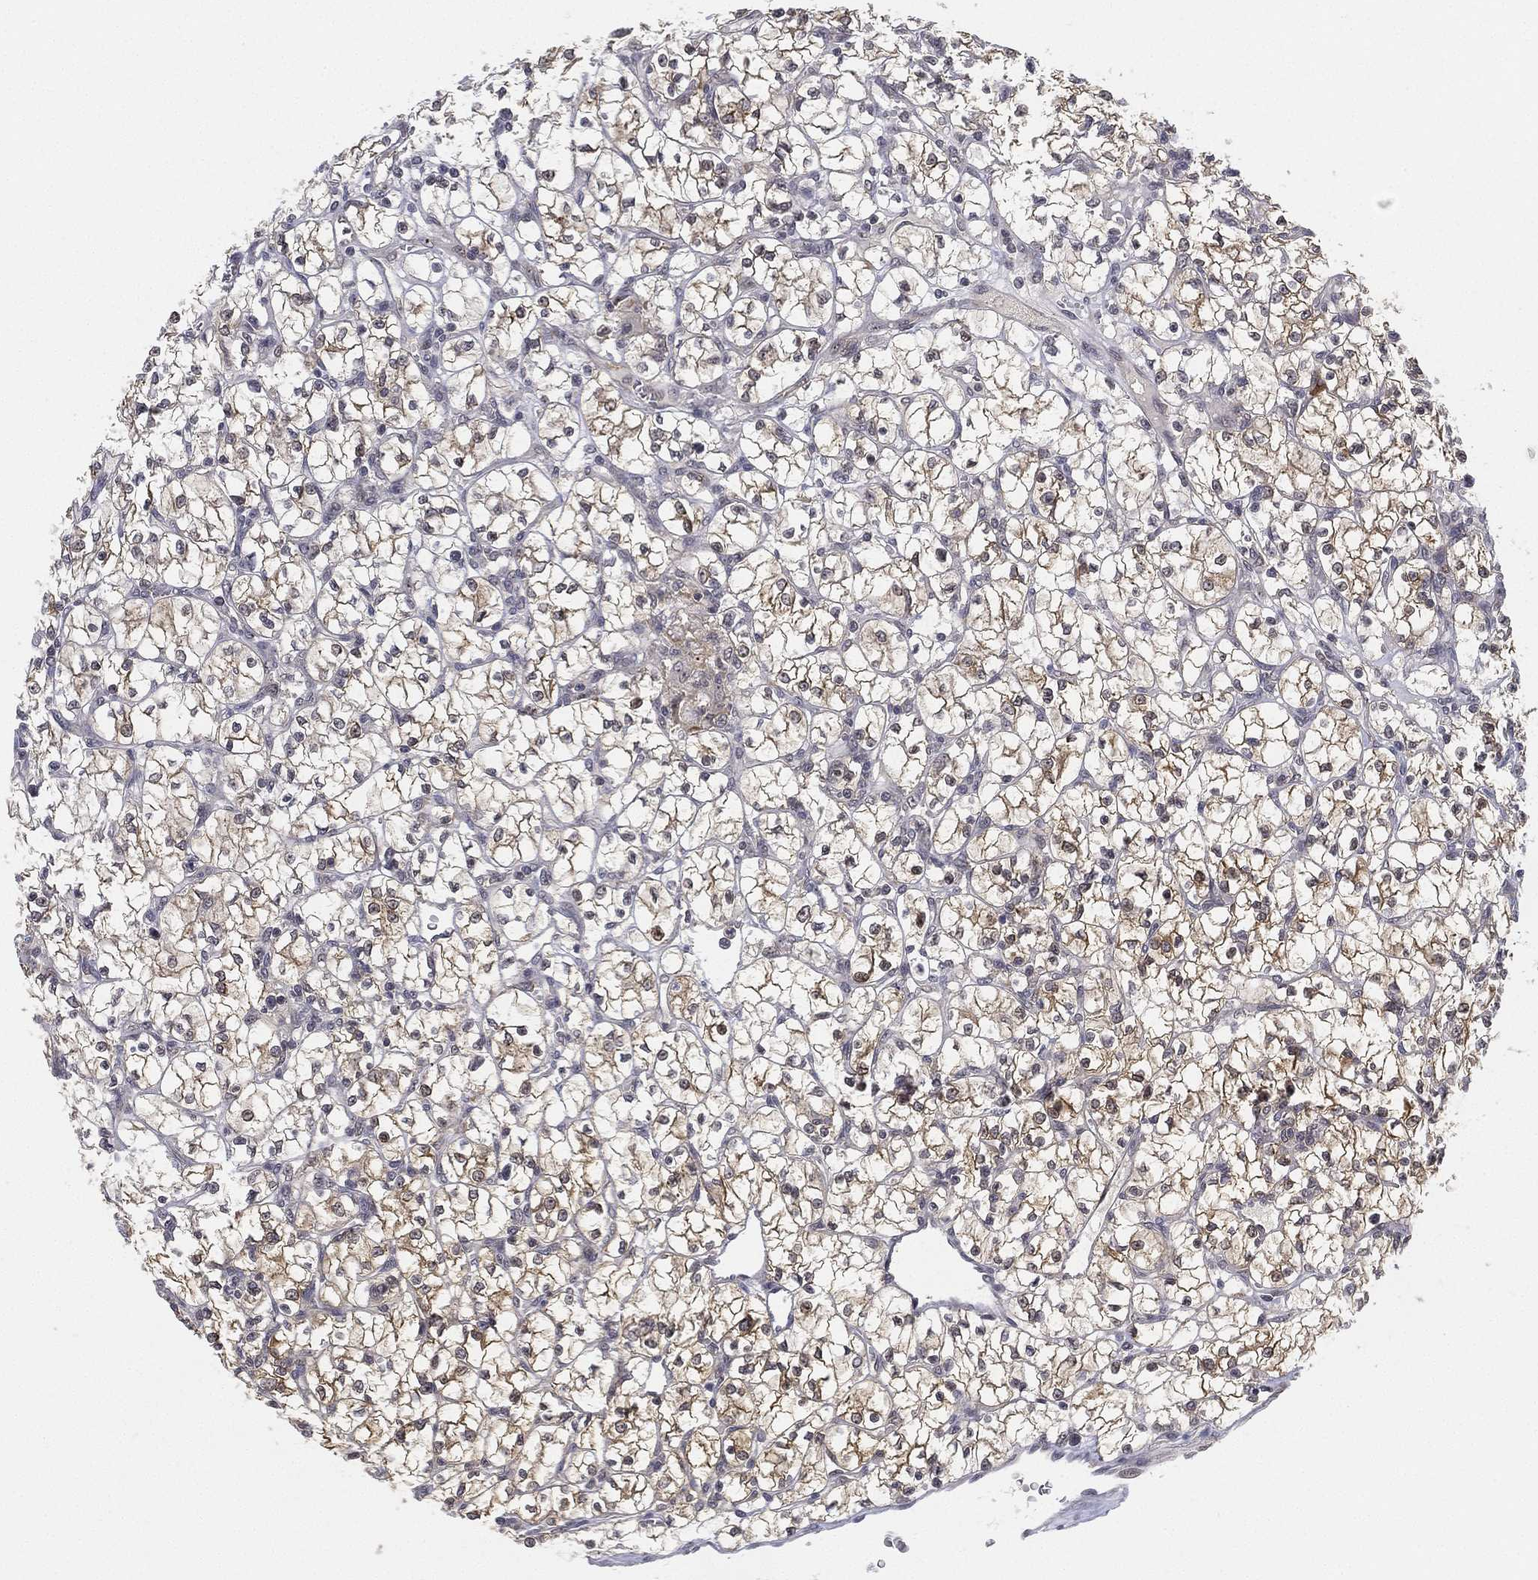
{"staining": {"intensity": "moderate", "quantity": "25%-75%", "location": "cytoplasmic/membranous"}, "tissue": "renal cancer", "cell_type": "Tumor cells", "image_type": "cancer", "snomed": [{"axis": "morphology", "description": "Adenocarcinoma, NOS"}, {"axis": "topography", "description": "Kidney"}], "caption": "A high-resolution histopathology image shows IHC staining of adenocarcinoma (renal), which shows moderate cytoplasmic/membranous positivity in approximately 25%-75% of tumor cells.", "gene": "PPP1R16B", "patient": {"sex": "female", "age": 64}}